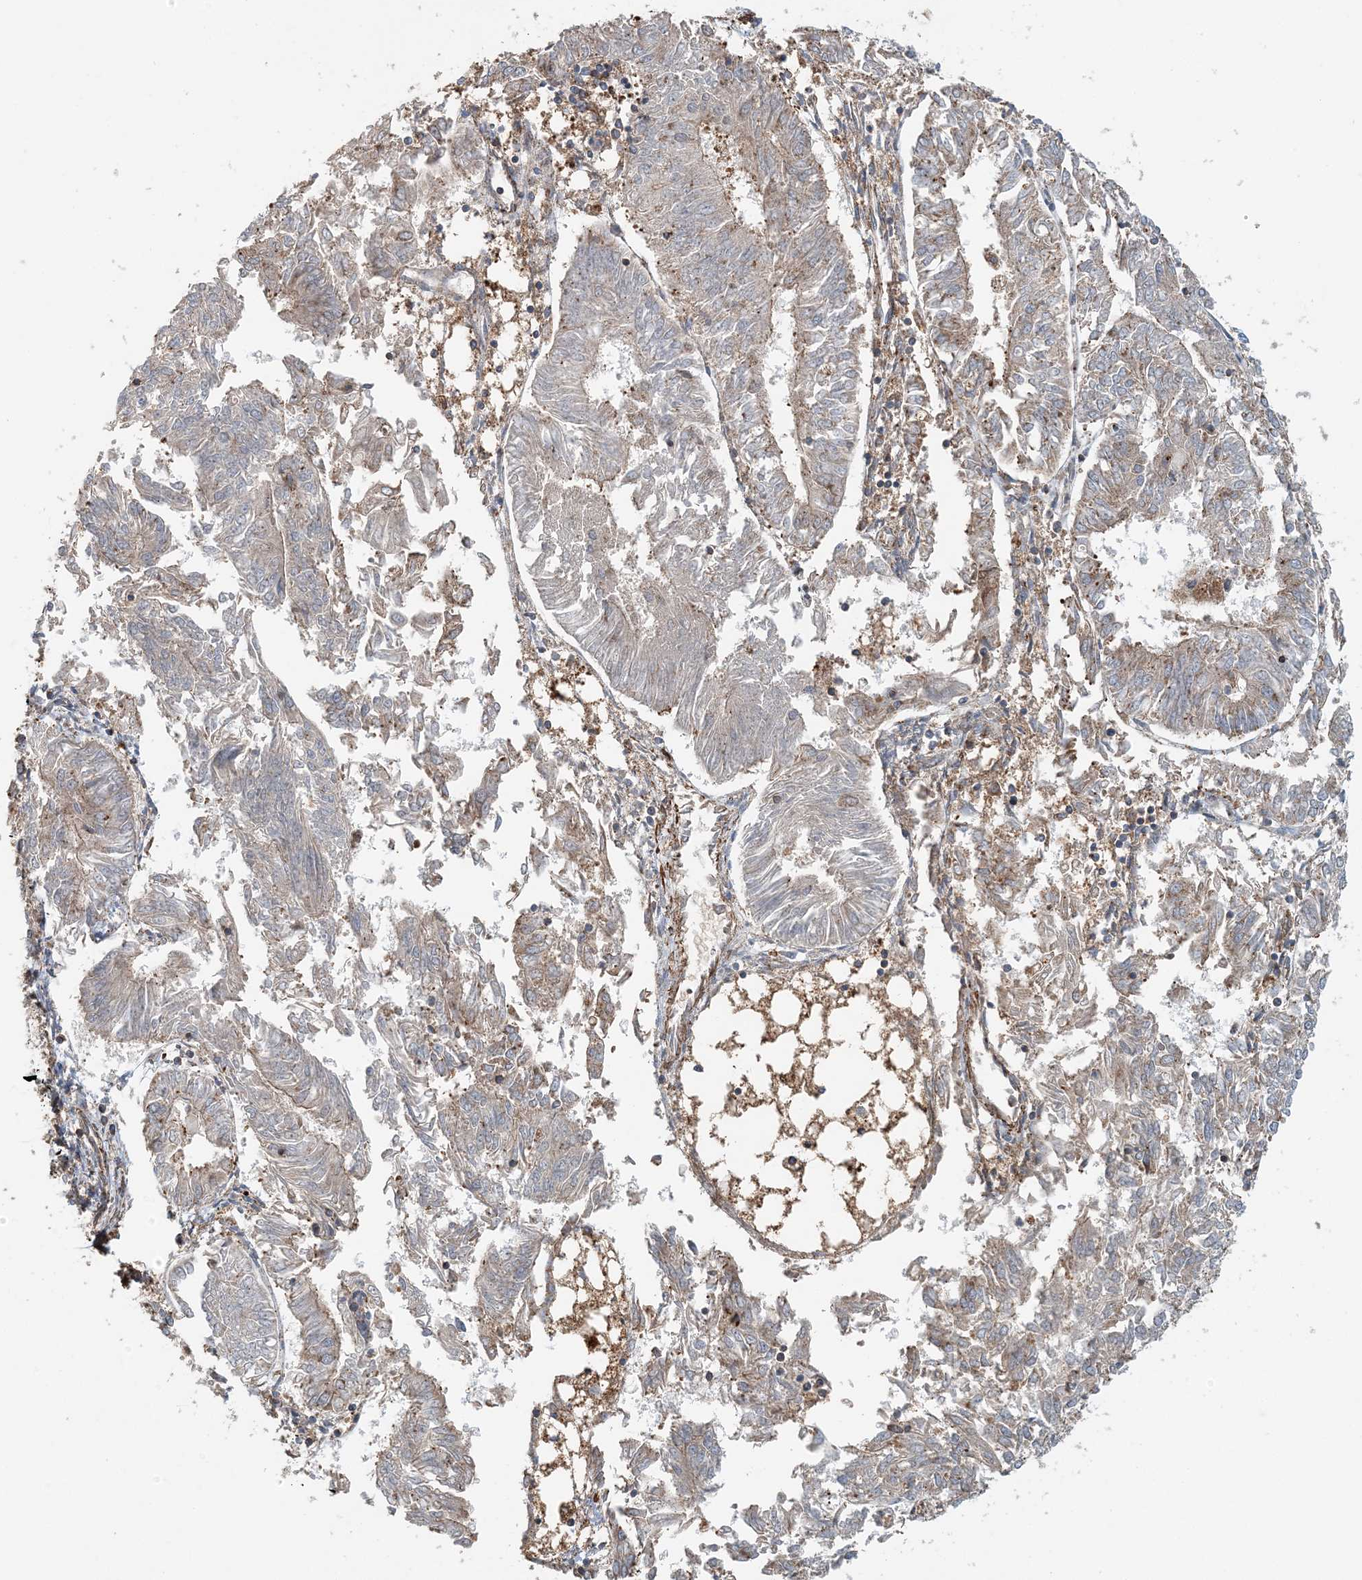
{"staining": {"intensity": "weak", "quantity": "<25%", "location": "cytoplasmic/membranous"}, "tissue": "endometrial cancer", "cell_type": "Tumor cells", "image_type": "cancer", "snomed": [{"axis": "morphology", "description": "Adenocarcinoma, NOS"}, {"axis": "topography", "description": "Endometrium"}], "caption": "This histopathology image is of endometrial cancer stained with immunohistochemistry to label a protein in brown with the nuclei are counter-stained blue. There is no staining in tumor cells. Nuclei are stained in blue.", "gene": "TTI1", "patient": {"sex": "female", "age": 58}}